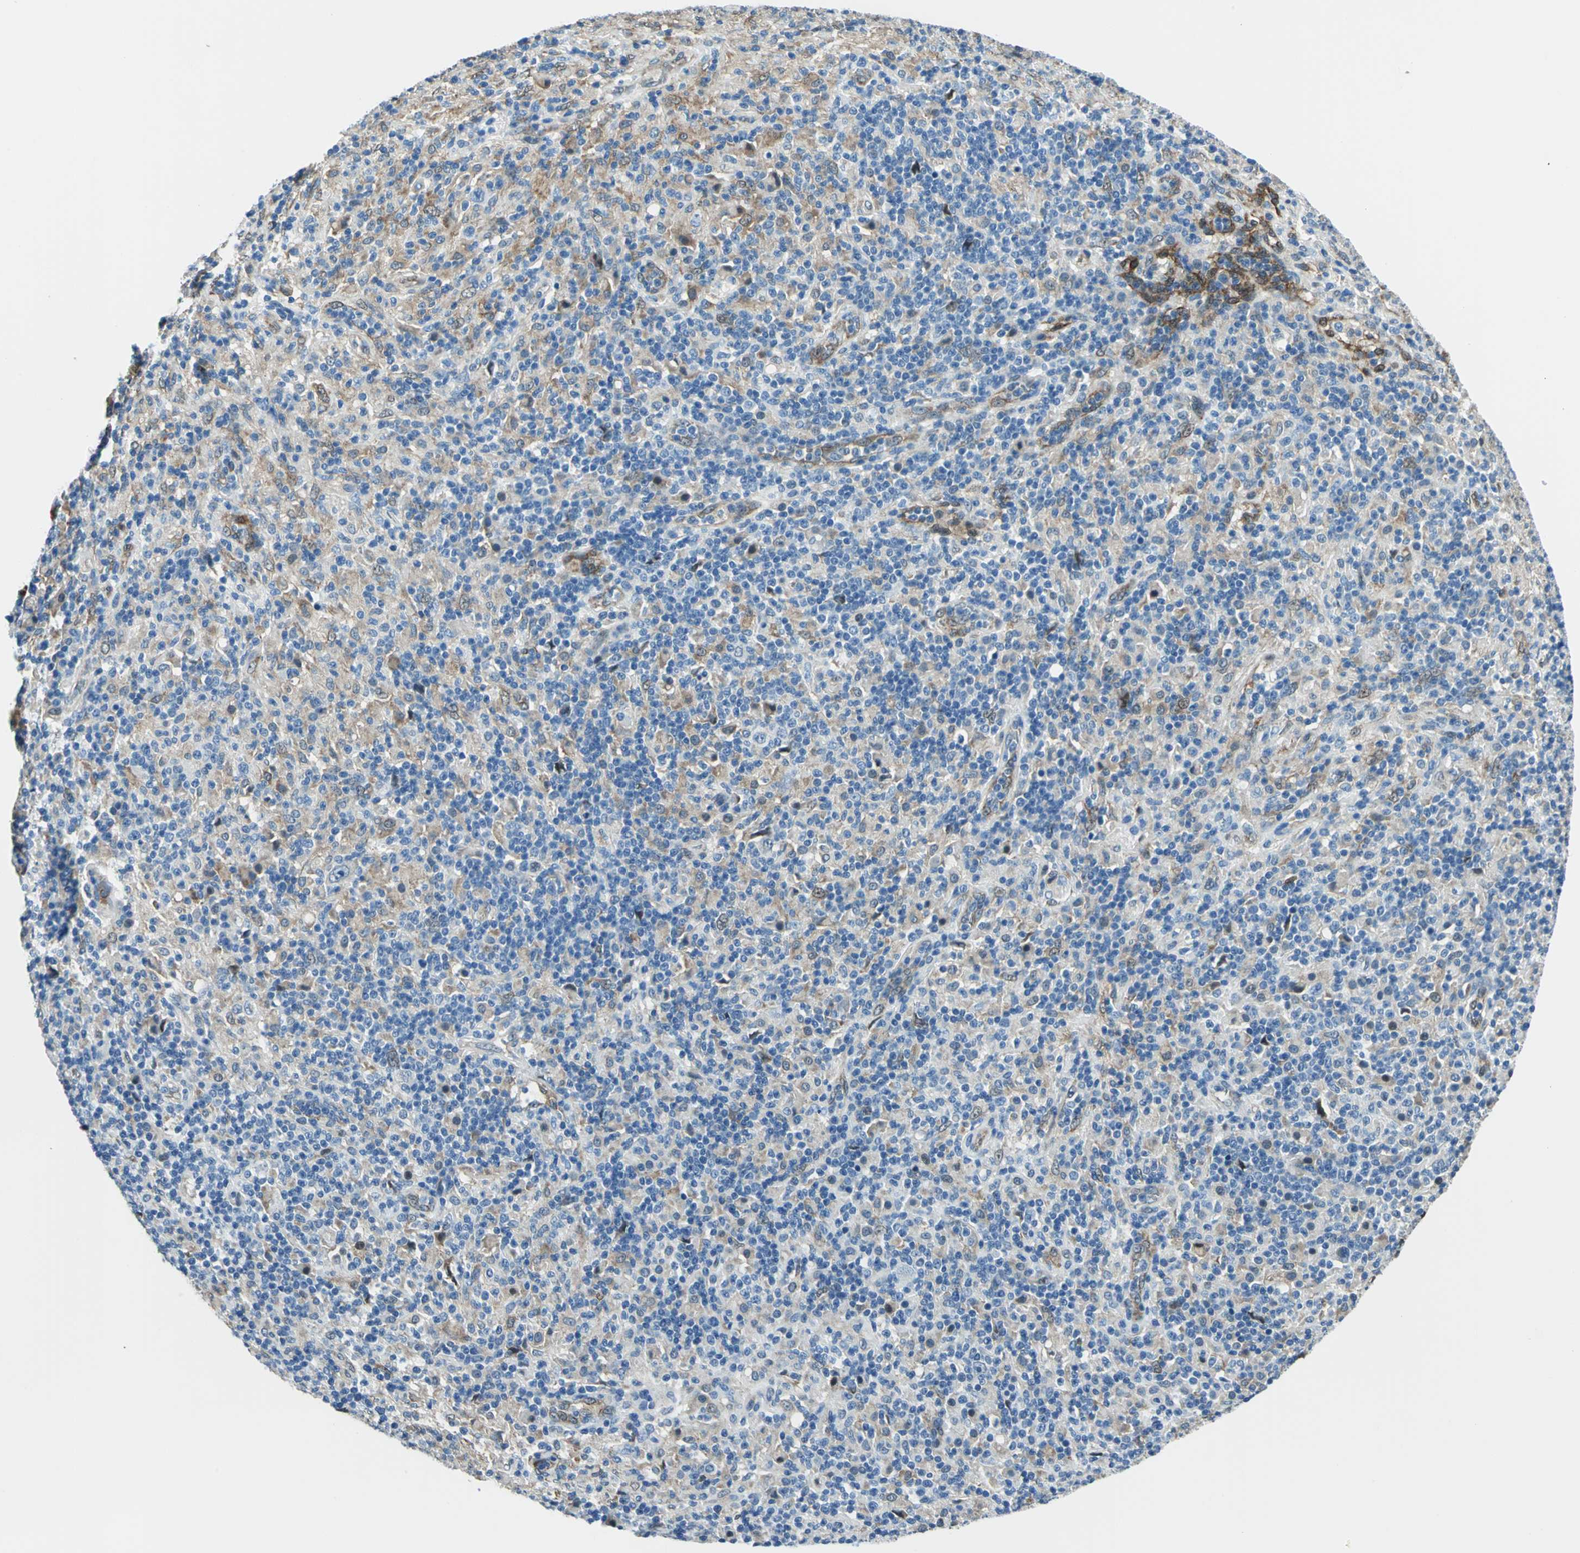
{"staining": {"intensity": "weak", "quantity": "<25%", "location": "cytoplasmic/membranous"}, "tissue": "lymphoma", "cell_type": "Tumor cells", "image_type": "cancer", "snomed": [{"axis": "morphology", "description": "Hodgkin's disease, NOS"}, {"axis": "topography", "description": "Lymph node"}], "caption": "IHC micrograph of human lymphoma stained for a protein (brown), which displays no positivity in tumor cells.", "gene": "HSPB1", "patient": {"sex": "male", "age": 70}}